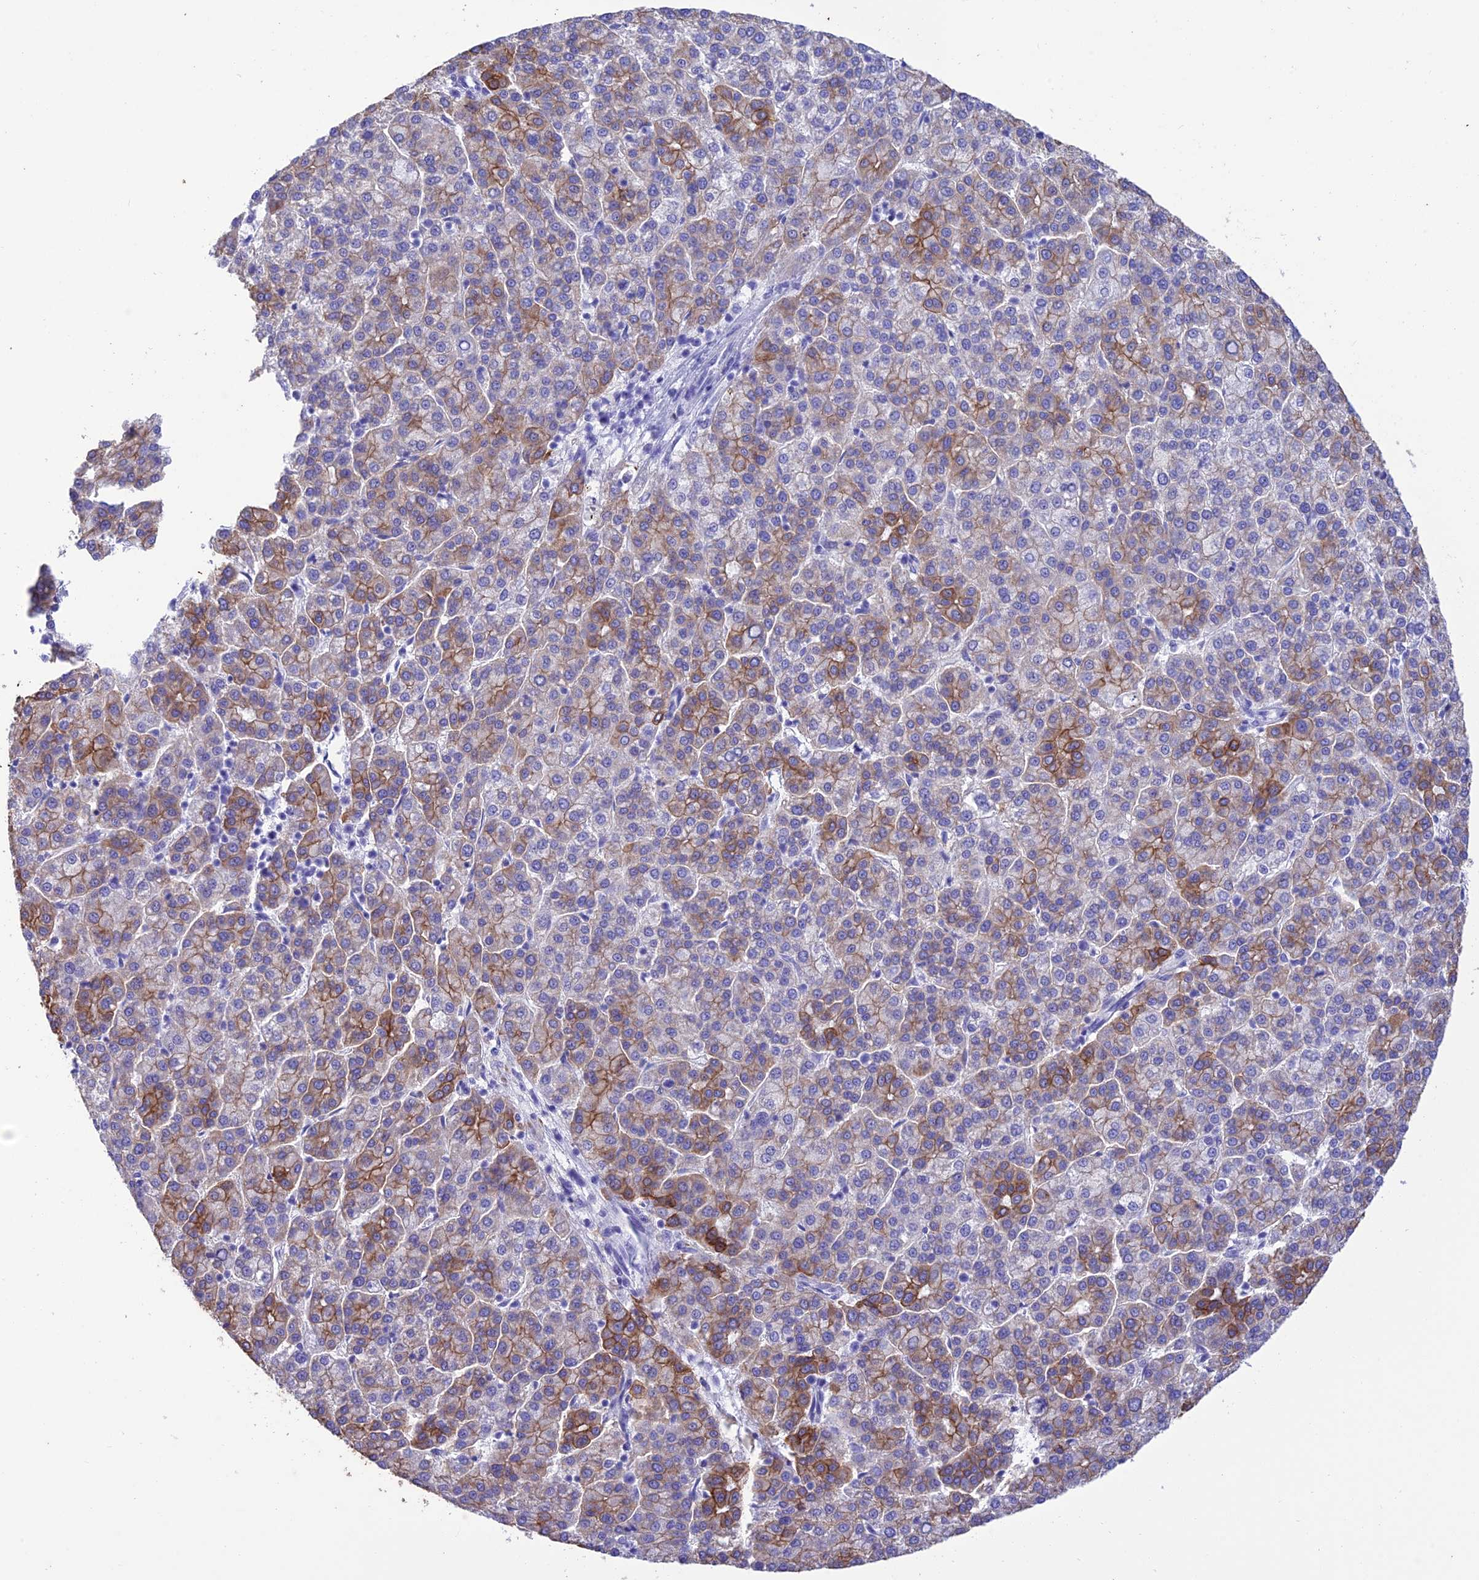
{"staining": {"intensity": "moderate", "quantity": "25%-75%", "location": "cytoplasmic/membranous"}, "tissue": "liver cancer", "cell_type": "Tumor cells", "image_type": "cancer", "snomed": [{"axis": "morphology", "description": "Carcinoma, Hepatocellular, NOS"}, {"axis": "topography", "description": "Liver"}], "caption": "IHC (DAB (3,3'-diaminobenzidine)) staining of human liver hepatocellular carcinoma displays moderate cytoplasmic/membranous protein positivity in about 25%-75% of tumor cells.", "gene": "VPS52", "patient": {"sex": "female", "age": 58}}